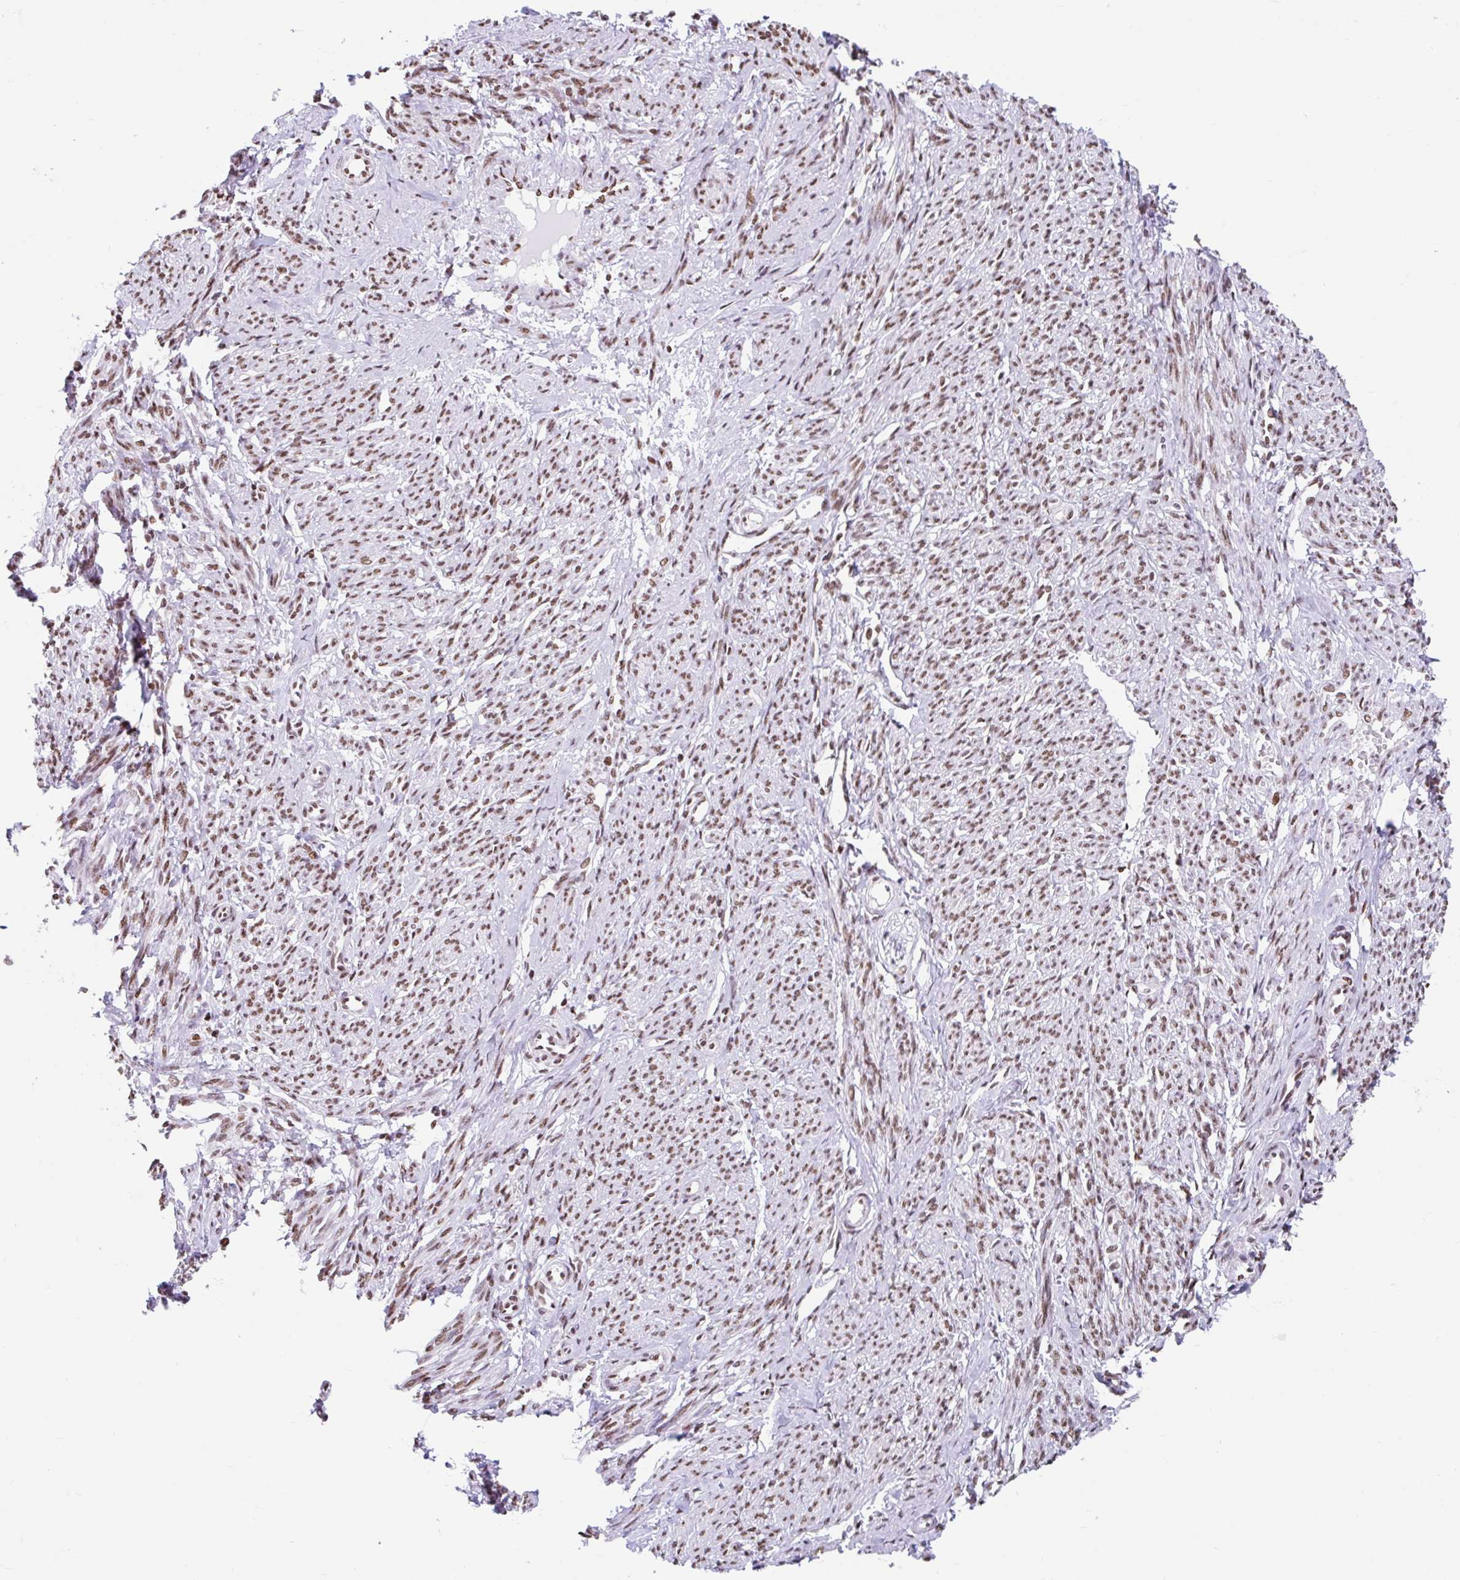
{"staining": {"intensity": "moderate", "quantity": ">75%", "location": "nuclear"}, "tissue": "smooth muscle", "cell_type": "Smooth muscle cells", "image_type": "normal", "snomed": [{"axis": "morphology", "description": "Normal tissue, NOS"}, {"axis": "topography", "description": "Smooth muscle"}], "caption": "This histopathology image displays immunohistochemistry (IHC) staining of unremarkable human smooth muscle, with medium moderate nuclear expression in about >75% of smooth muscle cells.", "gene": "KHDRBS1", "patient": {"sex": "female", "age": 65}}